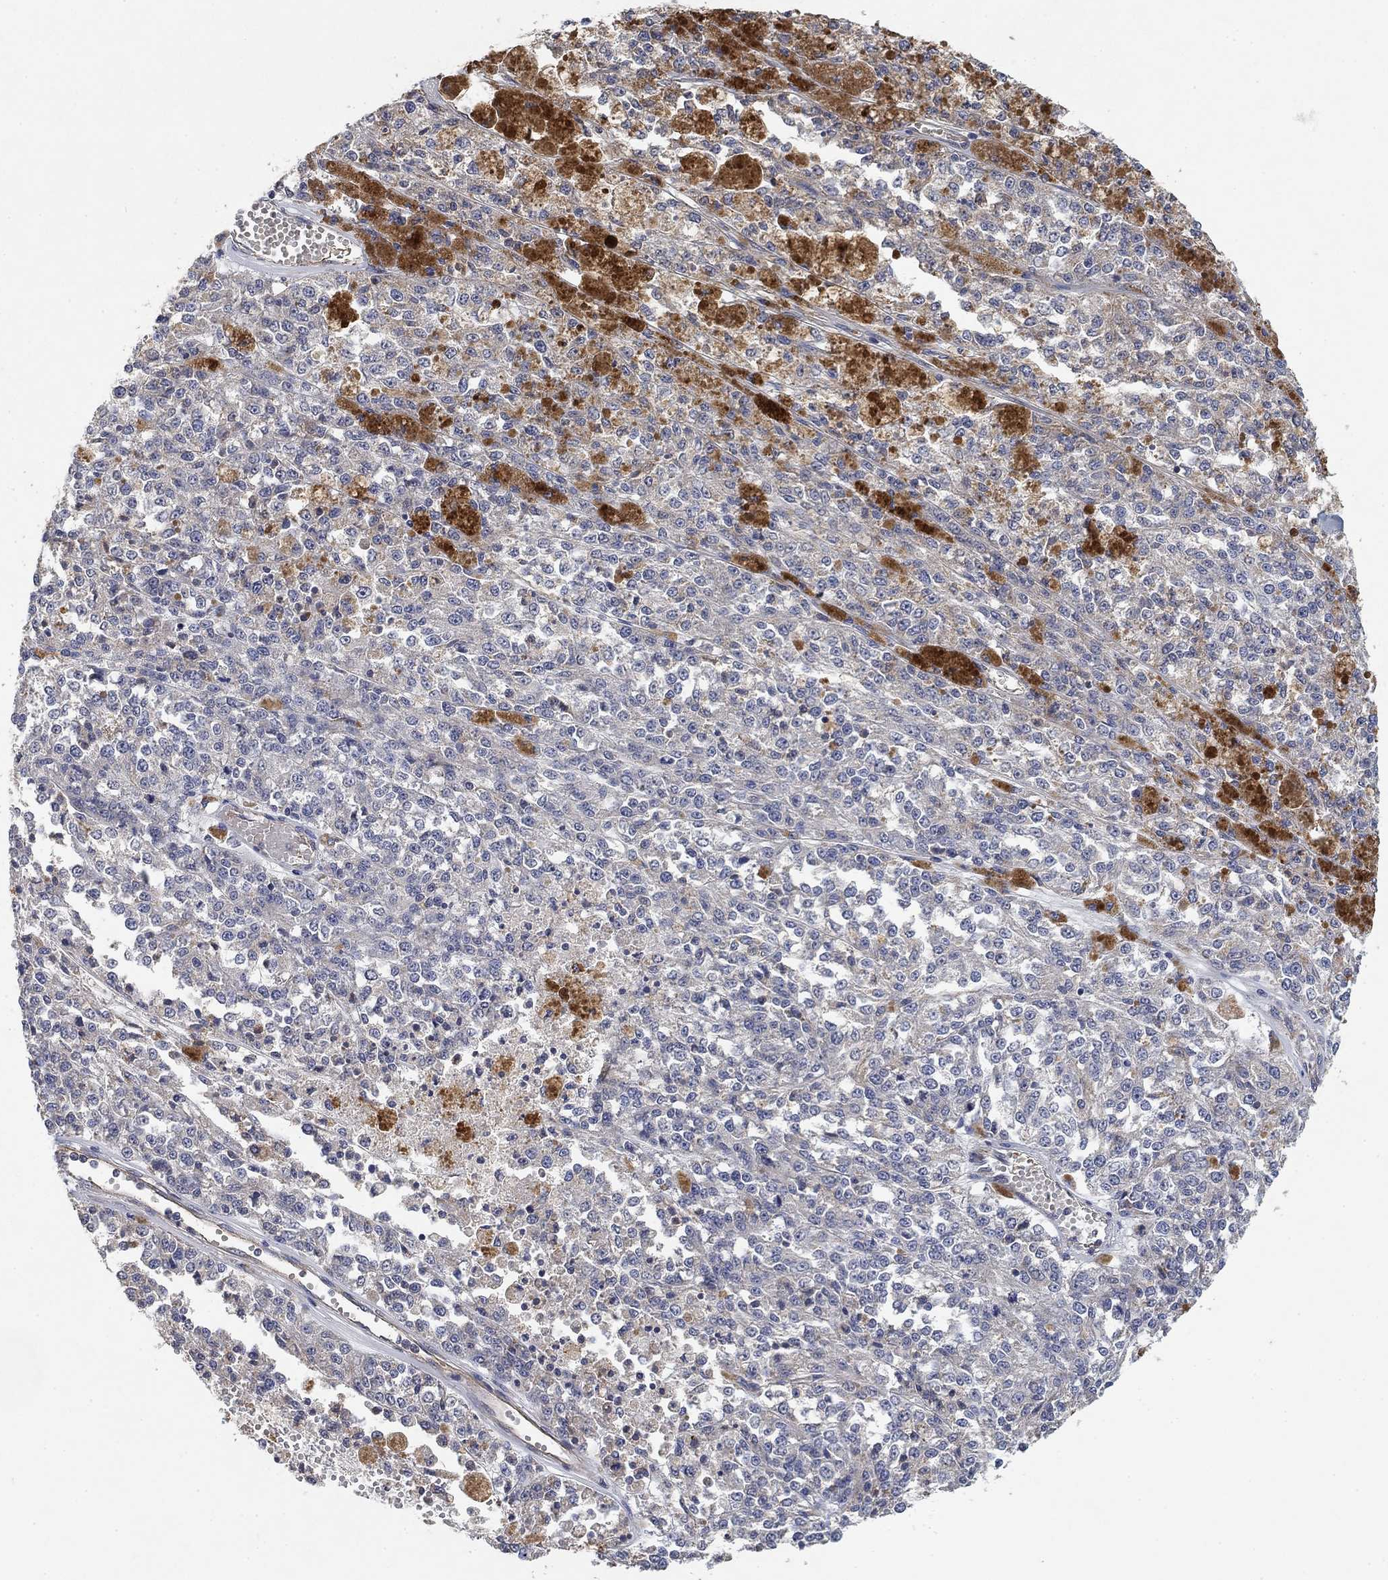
{"staining": {"intensity": "negative", "quantity": "none", "location": "none"}, "tissue": "melanoma", "cell_type": "Tumor cells", "image_type": "cancer", "snomed": [{"axis": "morphology", "description": "Malignant melanoma, Metastatic site"}, {"axis": "topography", "description": "Lymph node"}], "caption": "Immunohistochemistry image of human malignant melanoma (metastatic site) stained for a protein (brown), which demonstrates no positivity in tumor cells. (Stains: DAB (3,3'-diaminobenzidine) IHC with hematoxylin counter stain, Microscopy: brightfield microscopy at high magnification).", "gene": "MCUR1", "patient": {"sex": "female", "age": 64}}